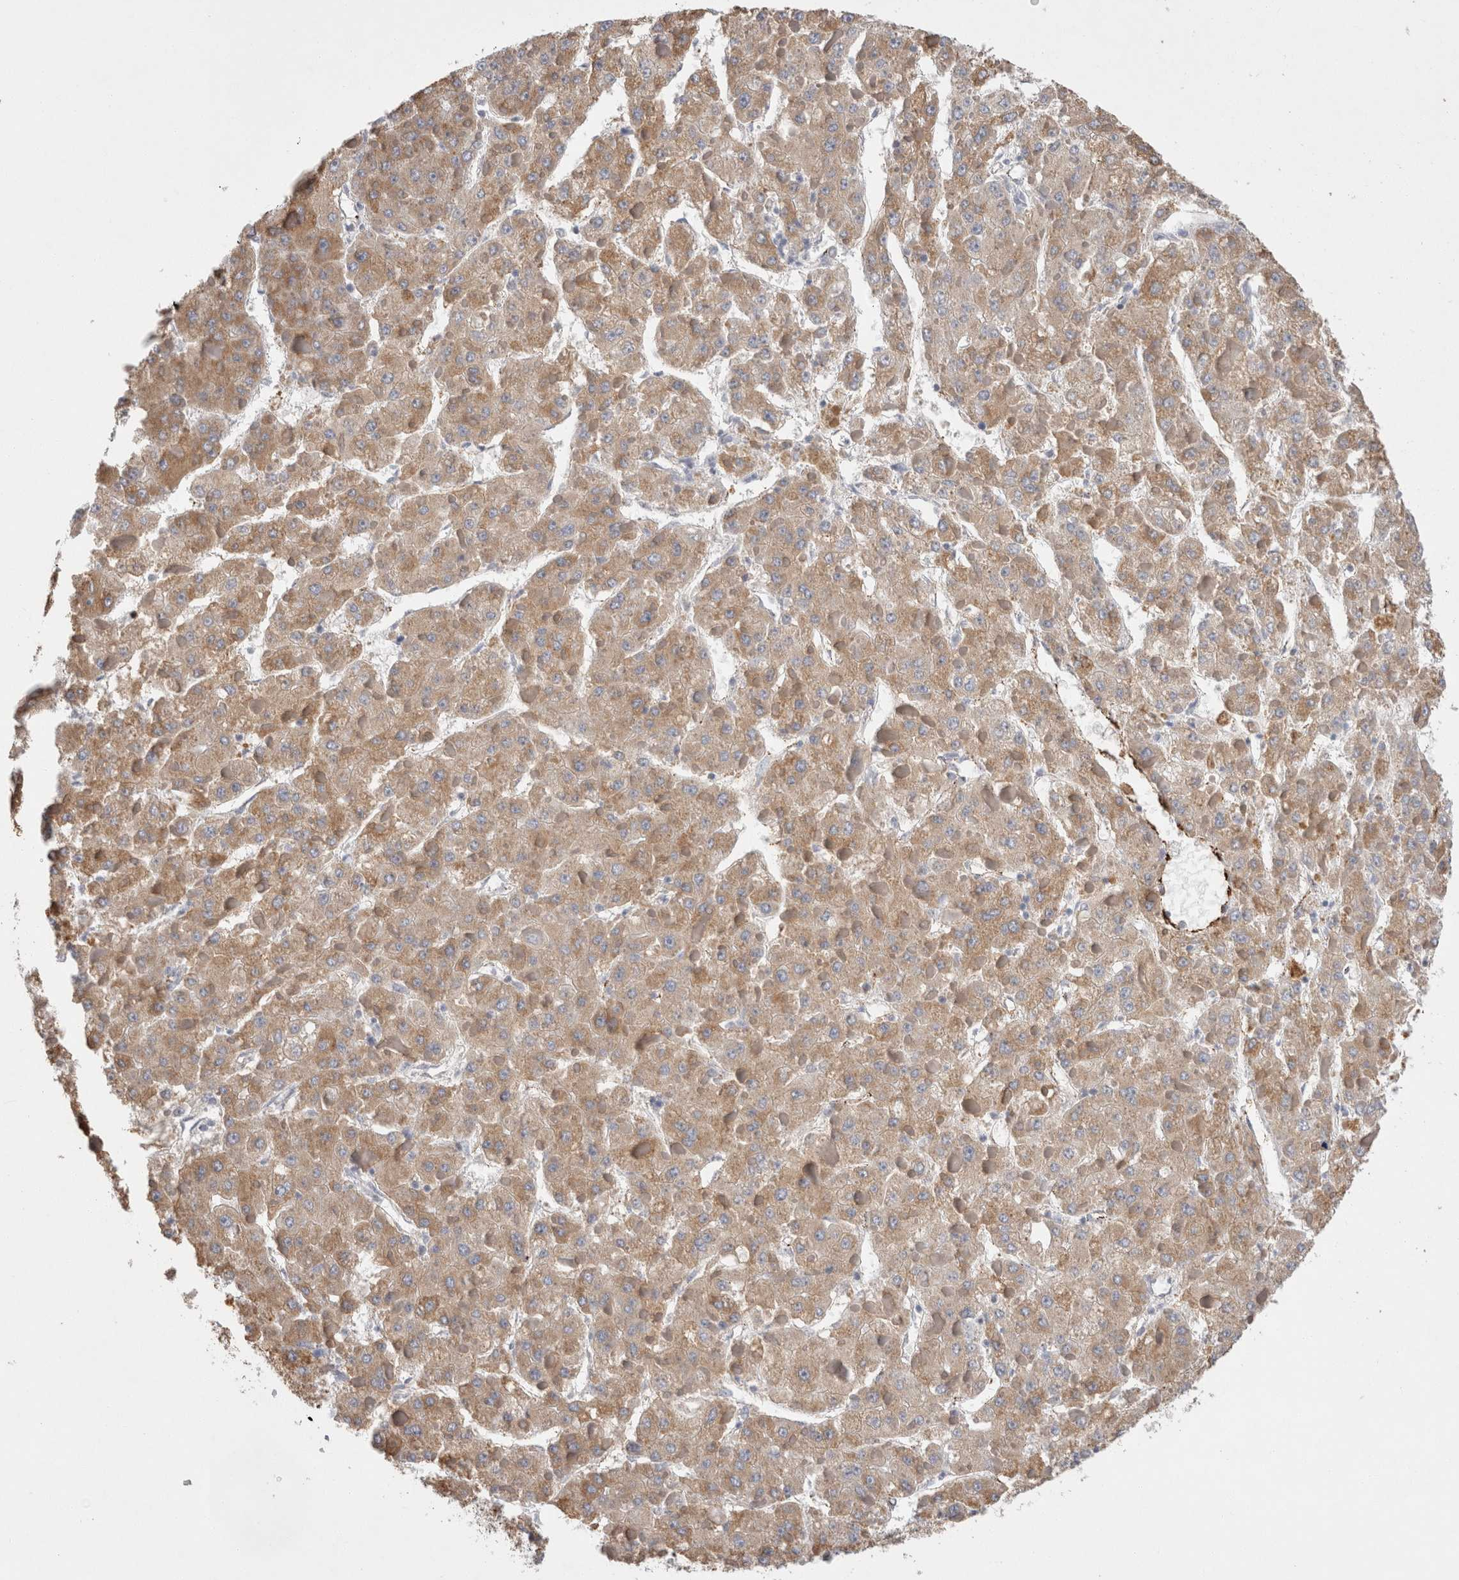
{"staining": {"intensity": "moderate", "quantity": ">75%", "location": "cytoplasmic/membranous"}, "tissue": "liver cancer", "cell_type": "Tumor cells", "image_type": "cancer", "snomed": [{"axis": "morphology", "description": "Carcinoma, Hepatocellular, NOS"}, {"axis": "topography", "description": "Liver"}], "caption": "Protein staining of hepatocellular carcinoma (liver) tissue demonstrates moderate cytoplasmic/membranous expression in approximately >75% of tumor cells.", "gene": "IARS2", "patient": {"sex": "female", "age": 73}}